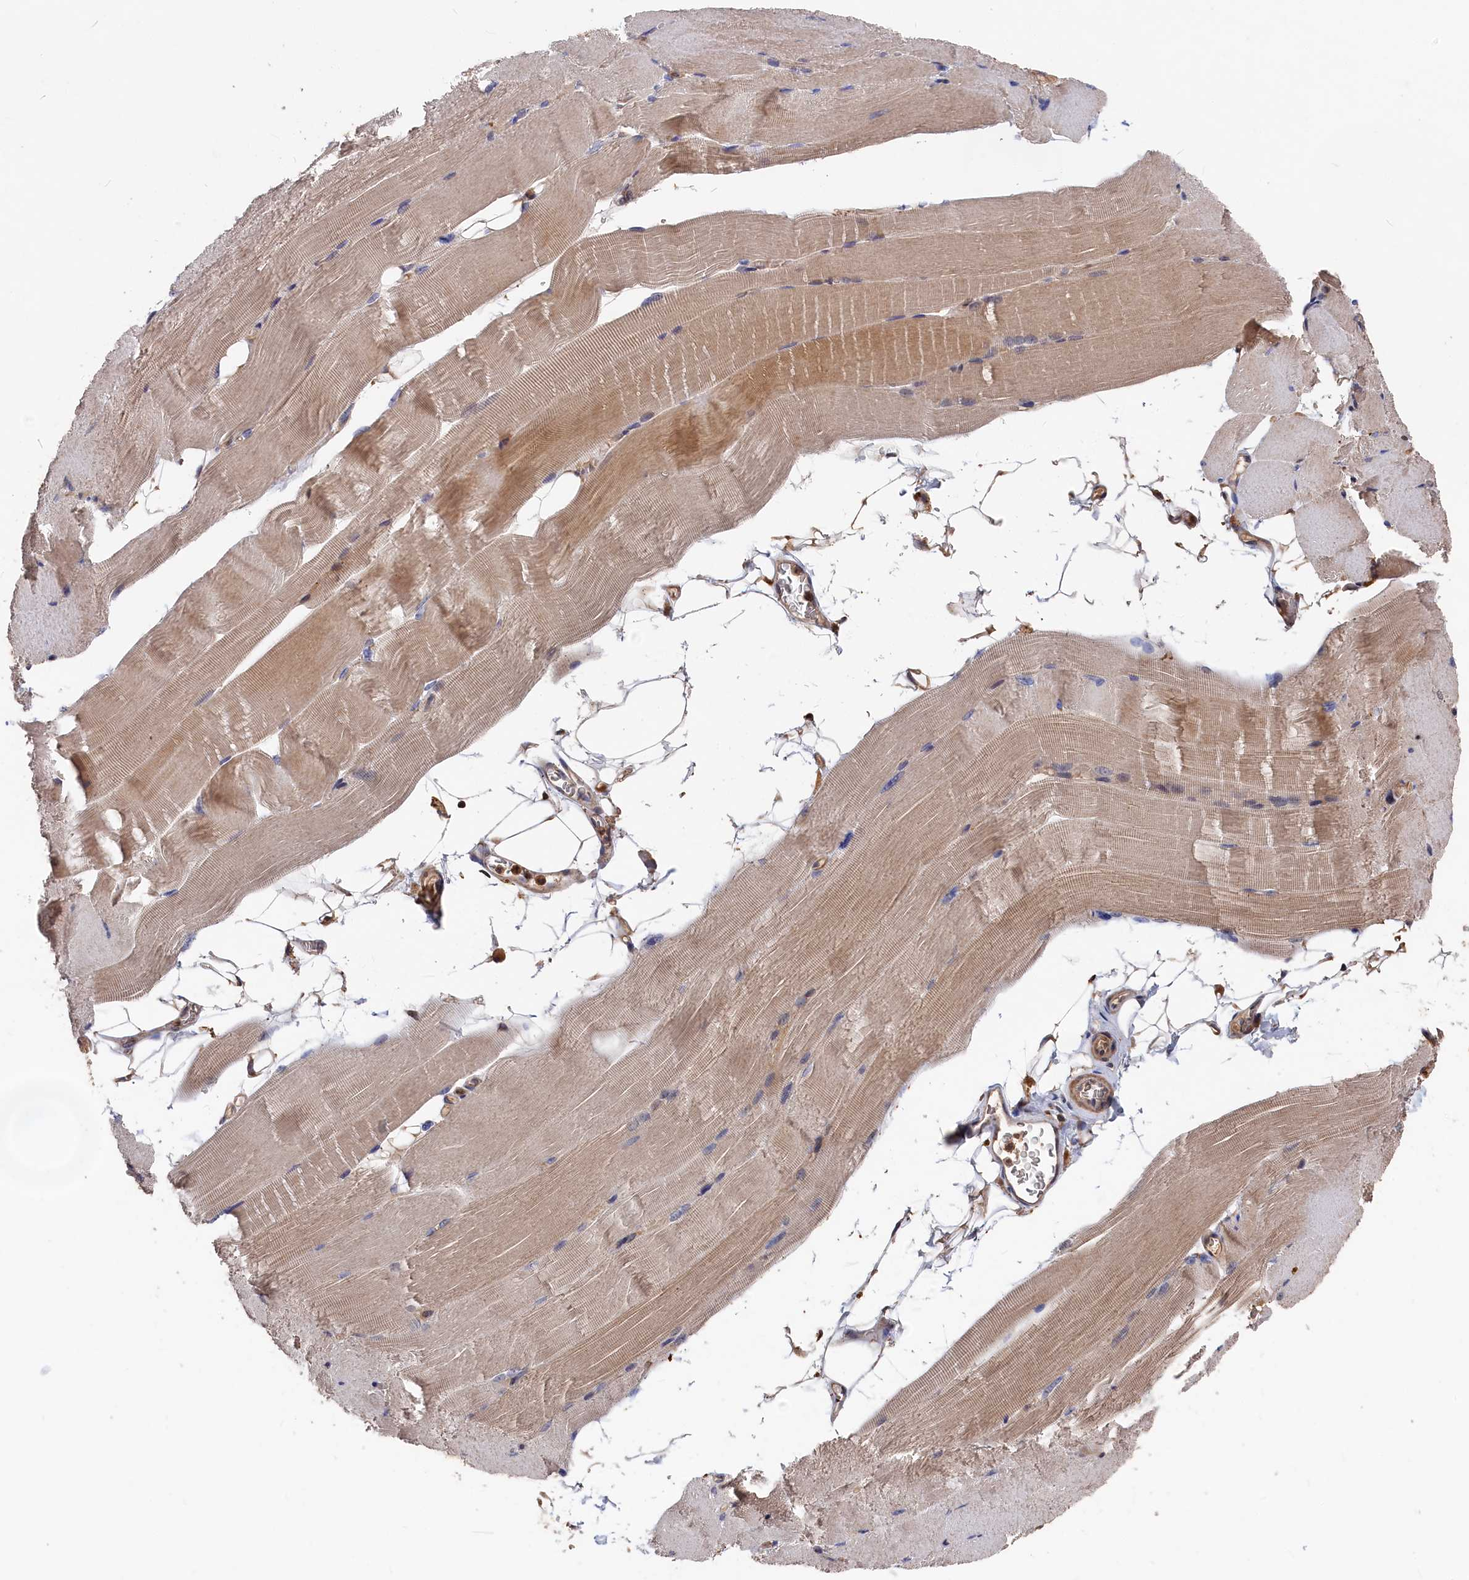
{"staining": {"intensity": "moderate", "quantity": "25%-75%", "location": "cytoplasmic/membranous"}, "tissue": "skeletal muscle", "cell_type": "Myocytes", "image_type": "normal", "snomed": [{"axis": "morphology", "description": "Normal tissue, NOS"}, {"axis": "topography", "description": "Skeletal muscle"}, {"axis": "topography", "description": "Parathyroid gland"}], "caption": "Immunohistochemistry (IHC) of unremarkable human skeletal muscle exhibits medium levels of moderate cytoplasmic/membranous expression in about 25%-75% of myocytes. (brown staining indicates protein expression, while blue staining denotes nuclei).", "gene": "RMI2", "patient": {"sex": "female", "age": 37}}